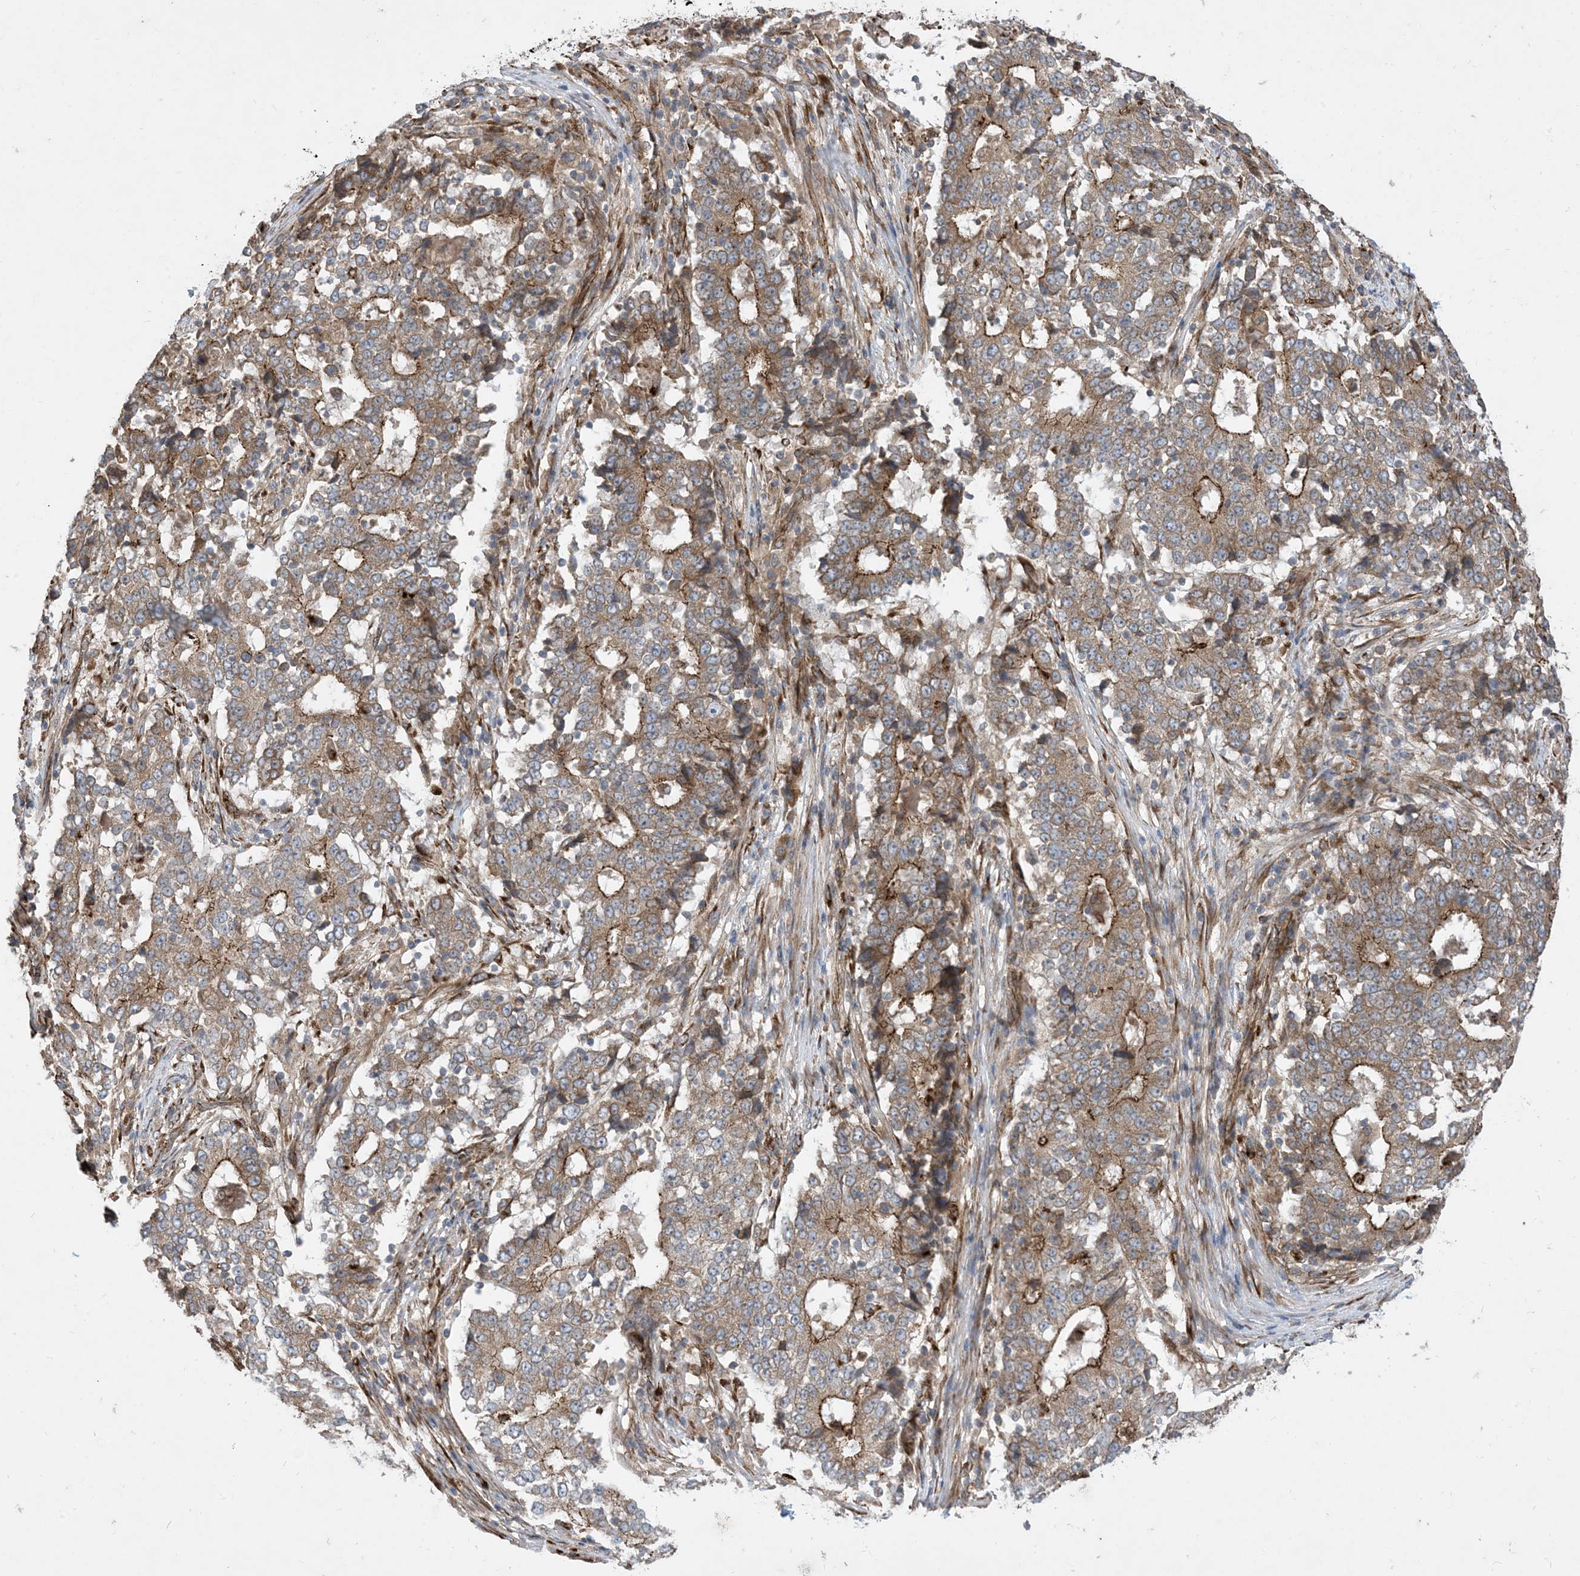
{"staining": {"intensity": "moderate", "quantity": ">75%", "location": "cytoplasmic/membranous"}, "tissue": "stomach cancer", "cell_type": "Tumor cells", "image_type": "cancer", "snomed": [{"axis": "morphology", "description": "Adenocarcinoma, NOS"}, {"axis": "topography", "description": "Stomach"}], "caption": "Immunohistochemistry (IHC) staining of stomach cancer, which exhibits medium levels of moderate cytoplasmic/membranous positivity in about >75% of tumor cells indicating moderate cytoplasmic/membranous protein positivity. The staining was performed using DAB (3,3'-diaminobenzidine) (brown) for protein detection and nuclei were counterstained in hematoxylin (blue).", "gene": "OTOP1", "patient": {"sex": "male", "age": 59}}